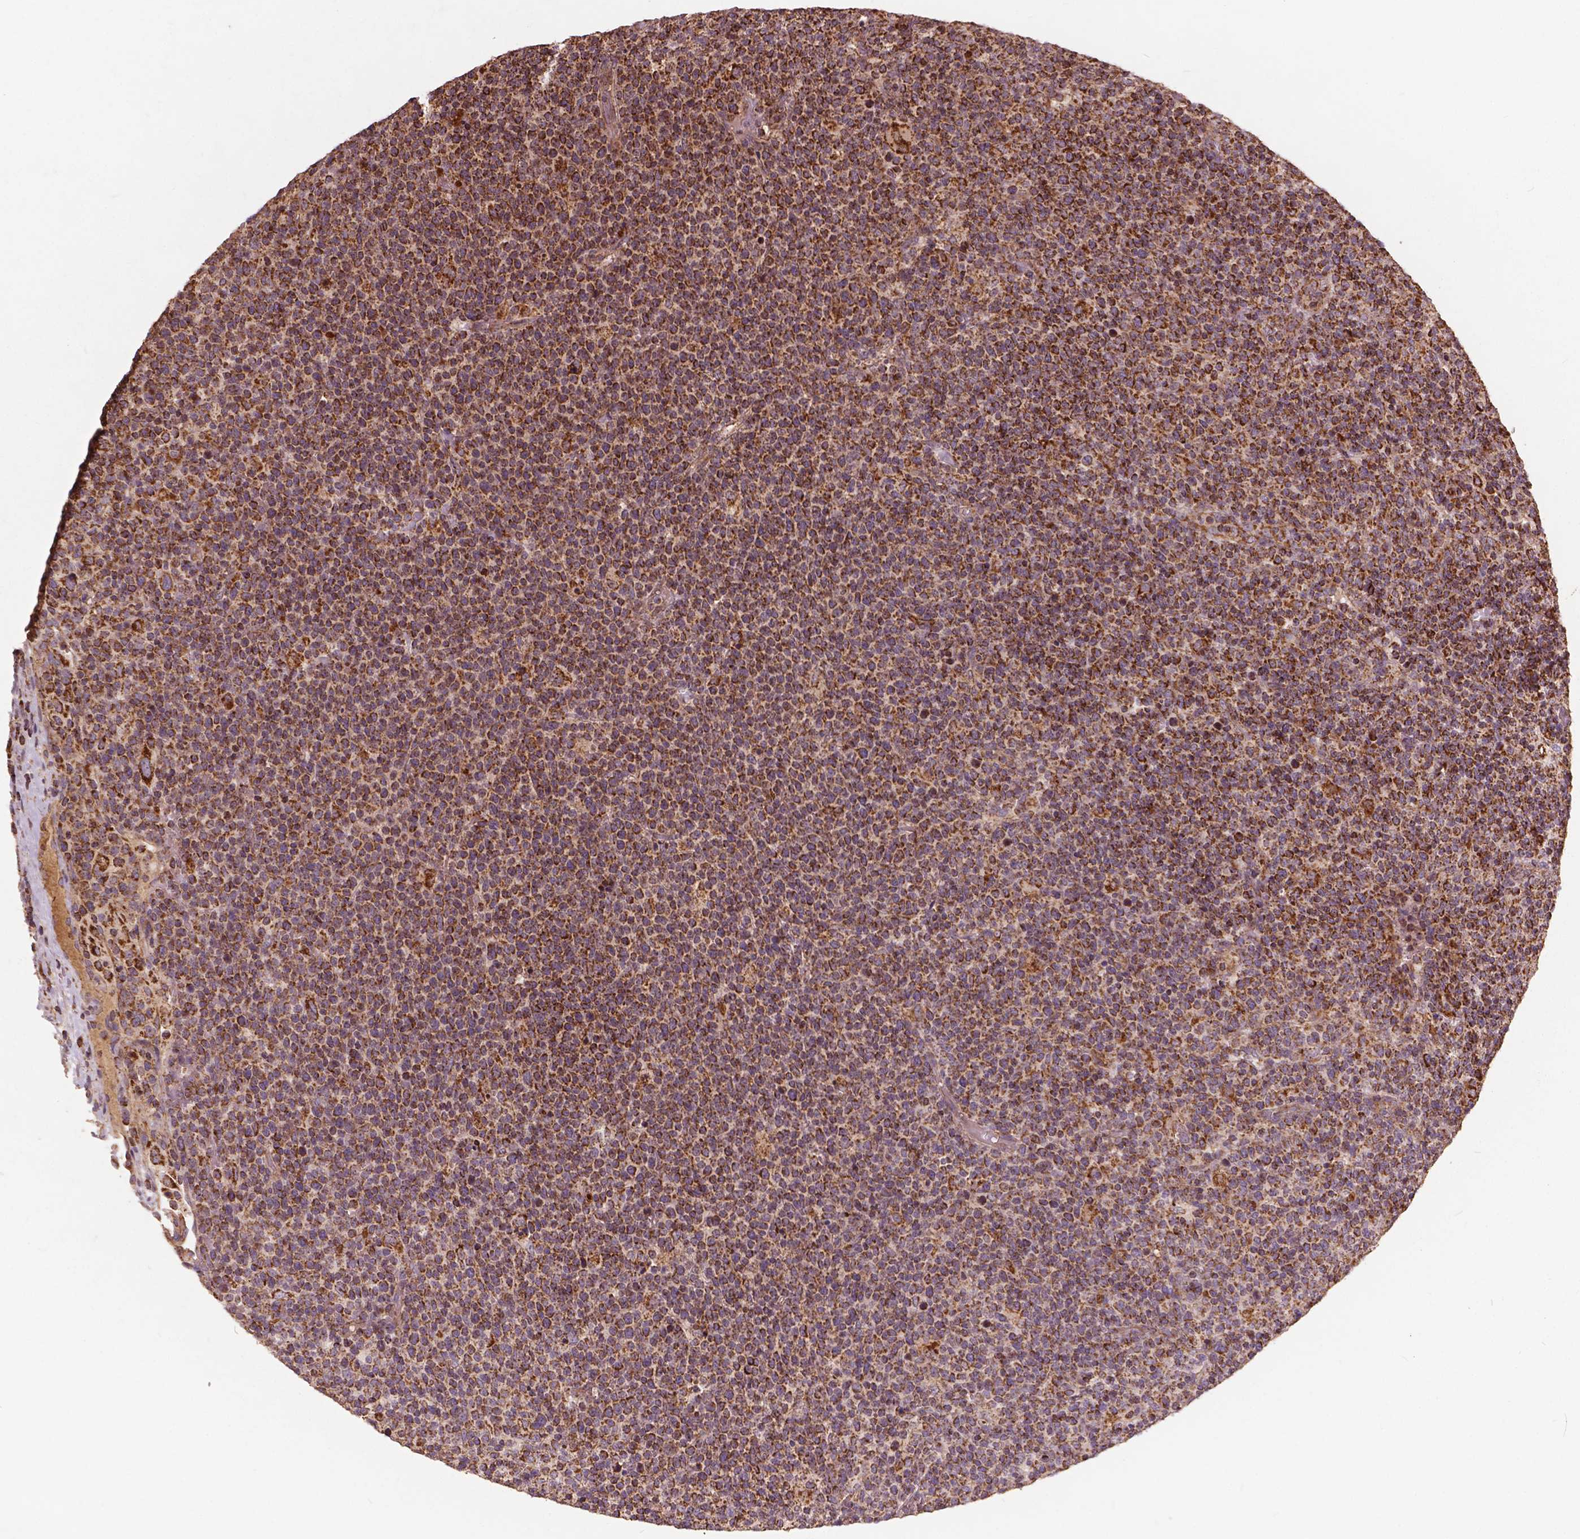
{"staining": {"intensity": "strong", "quantity": ">75%", "location": "cytoplasmic/membranous"}, "tissue": "lymphoma", "cell_type": "Tumor cells", "image_type": "cancer", "snomed": [{"axis": "morphology", "description": "Malignant lymphoma, non-Hodgkin's type, High grade"}, {"axis": "topography", "description": "Lymph node"}], "caption": "Human lymphoma stained for a protein (brown) exhibits strong cytoplasmic/membranous positive staining in approximately >75% of tumor cells.", "gene": "UBXN2A", "patient": {"sex": "male", "age": 61}}